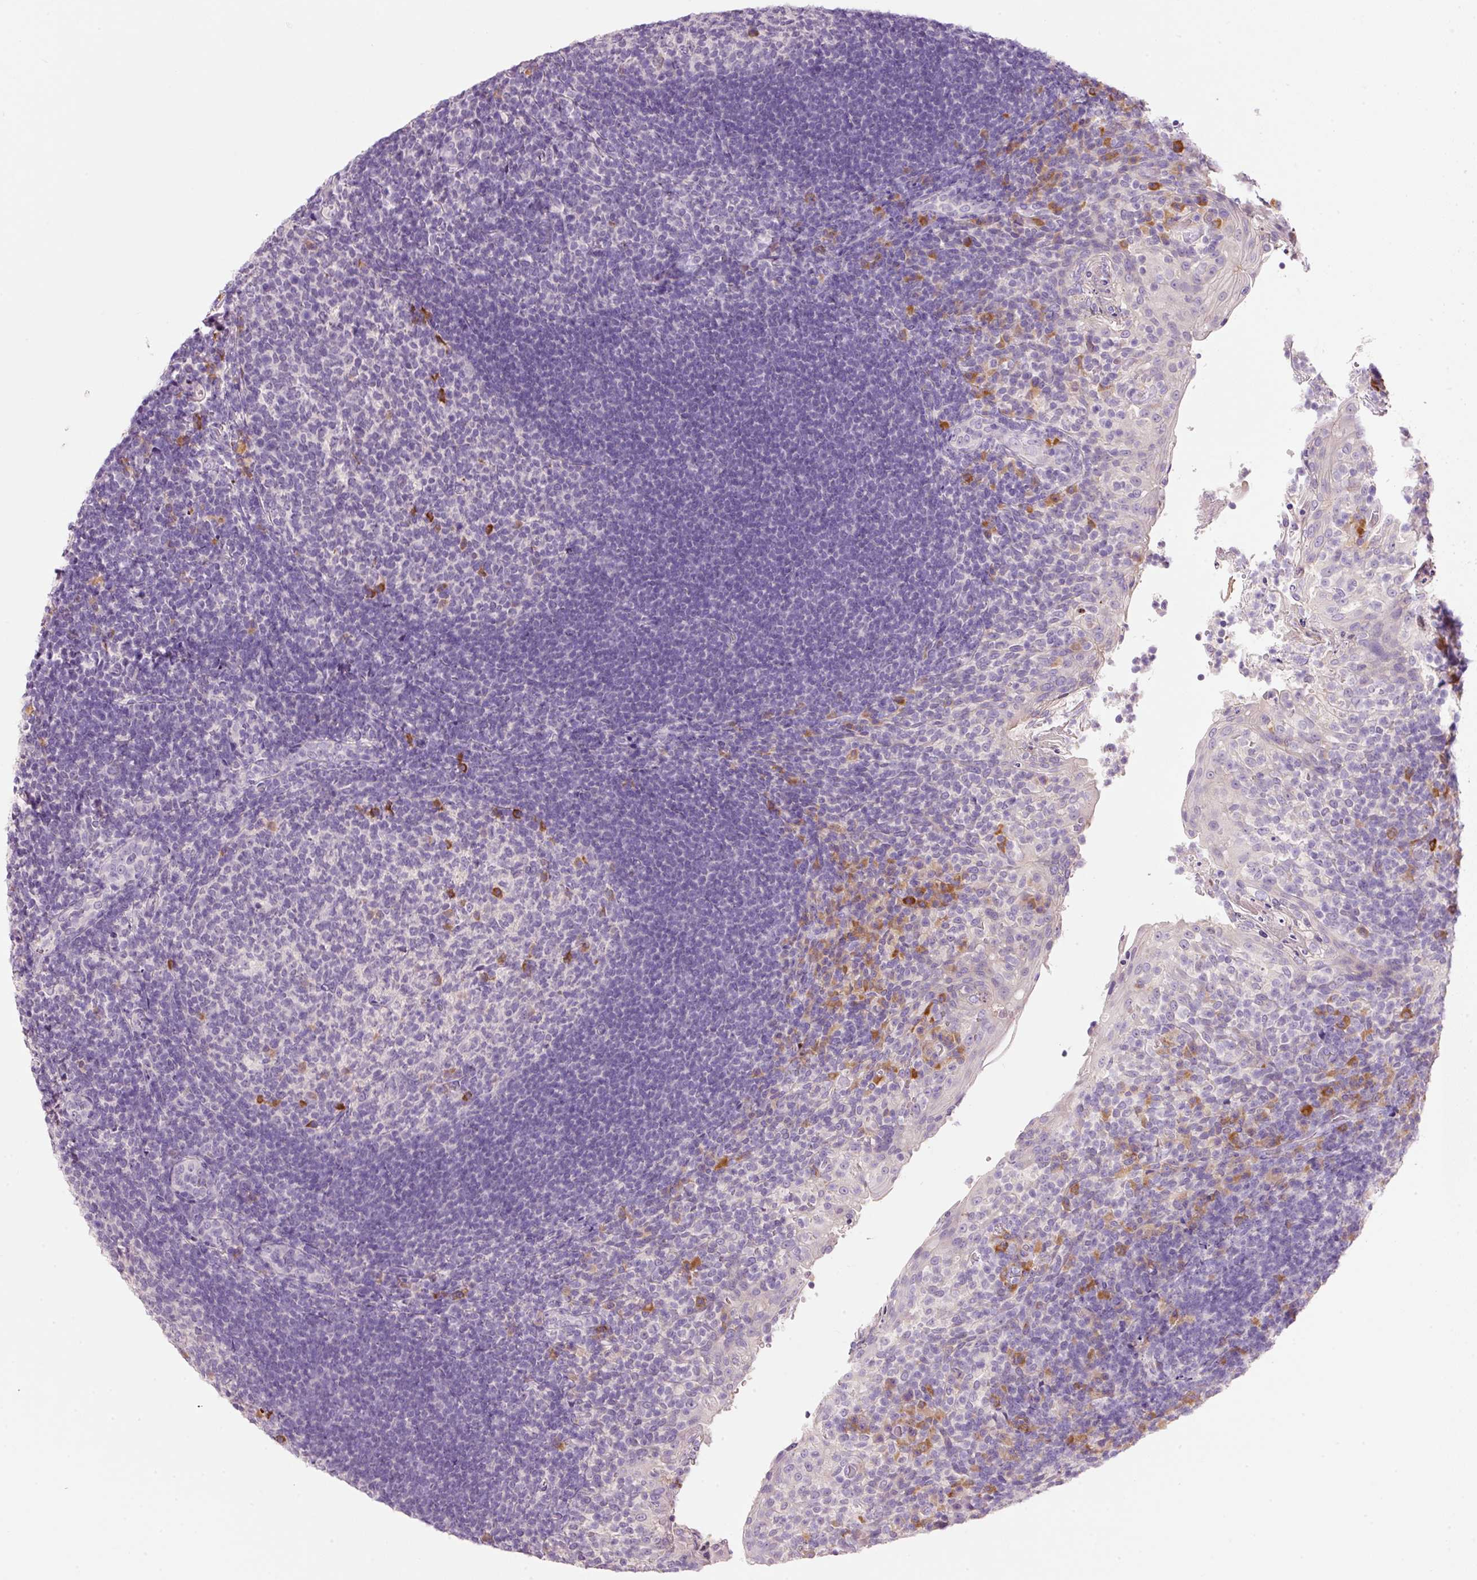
{"staining": {"intensity": "strong", "quantity": "<25%", "location": "cytoplasmic/membranous"}, "tissue": "tonsil", "cell_type": "Germinal center cells", "image_type": "normal", "snomed": [{"axis": "morphology", "description": "Normal tissue, NOS"}, {"axis": "topography", "description": "Tonsil"}], "caption": "Immunohistochemistry (IHC) micrograph of benign human tonsil stained for a protein (brown), which reveals medium levels of strong cytoplasmic/membranous expression in about <25% of germinal center cells.", "gene": "TENT5C", "patient": {"sex": "female", "age": 10}}